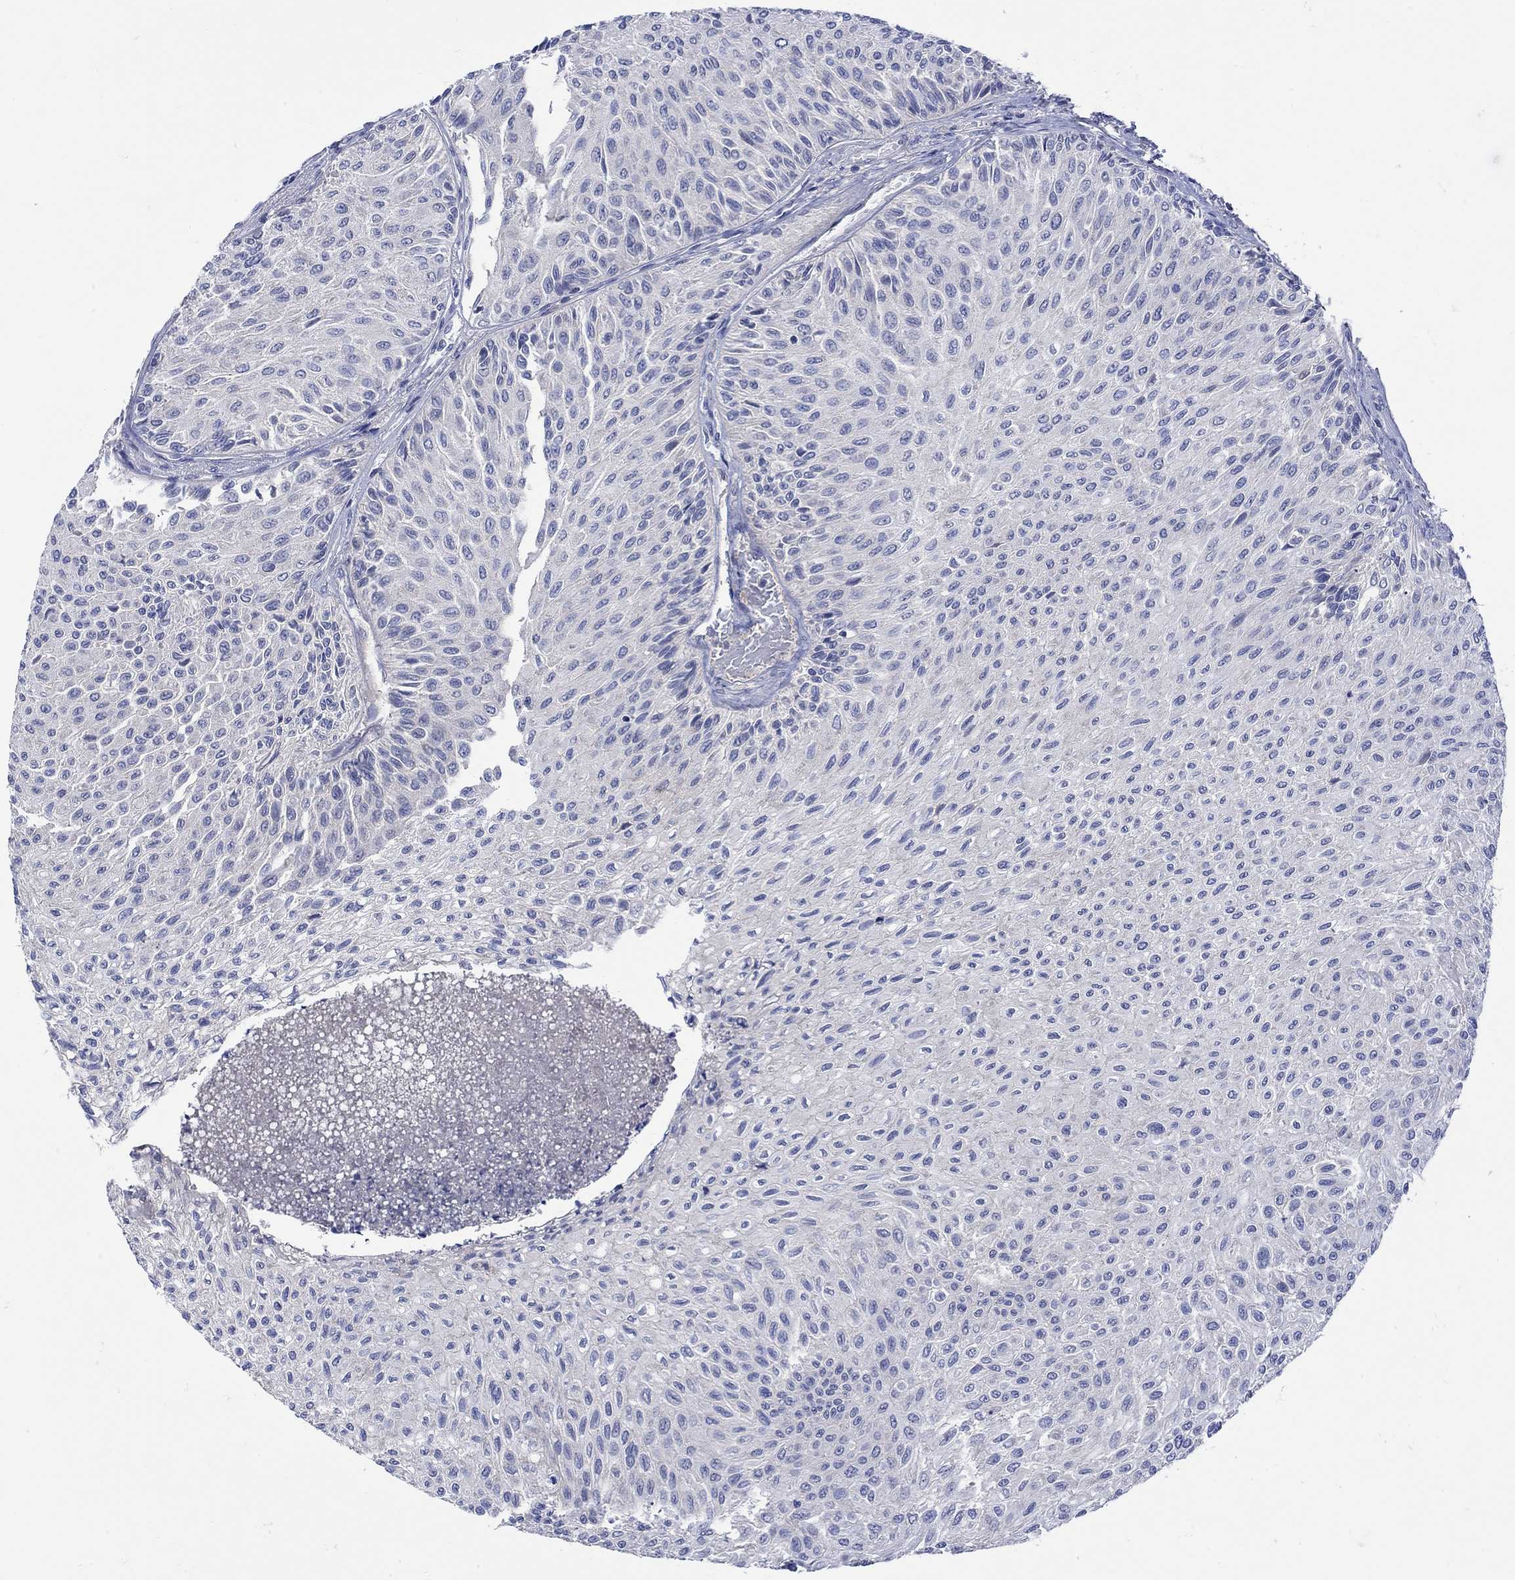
{"staining": {"intensity": "negative", "quantity": "none", "location": "none"}, "tissue": "urothelial cancer", "cell_type": "Tumor cells", "image_type": "cancer", "snomed": [{"axis": "morphology", "description": "Urothelial carcinoma, Low grade"}, {"axis": "topography", "description": "Urinary bladder"}], "caption": "High magnification brightfield microscopy of urothelial carcinoma (low-grade) stained with DAB (3,3'-diaminobenzidine) (brown) and counterstained with hematoxylin (blue): tumor cells show no significant positivity.", "gene": "MSI1", "patient": {"sex": "male", "age": 78}}